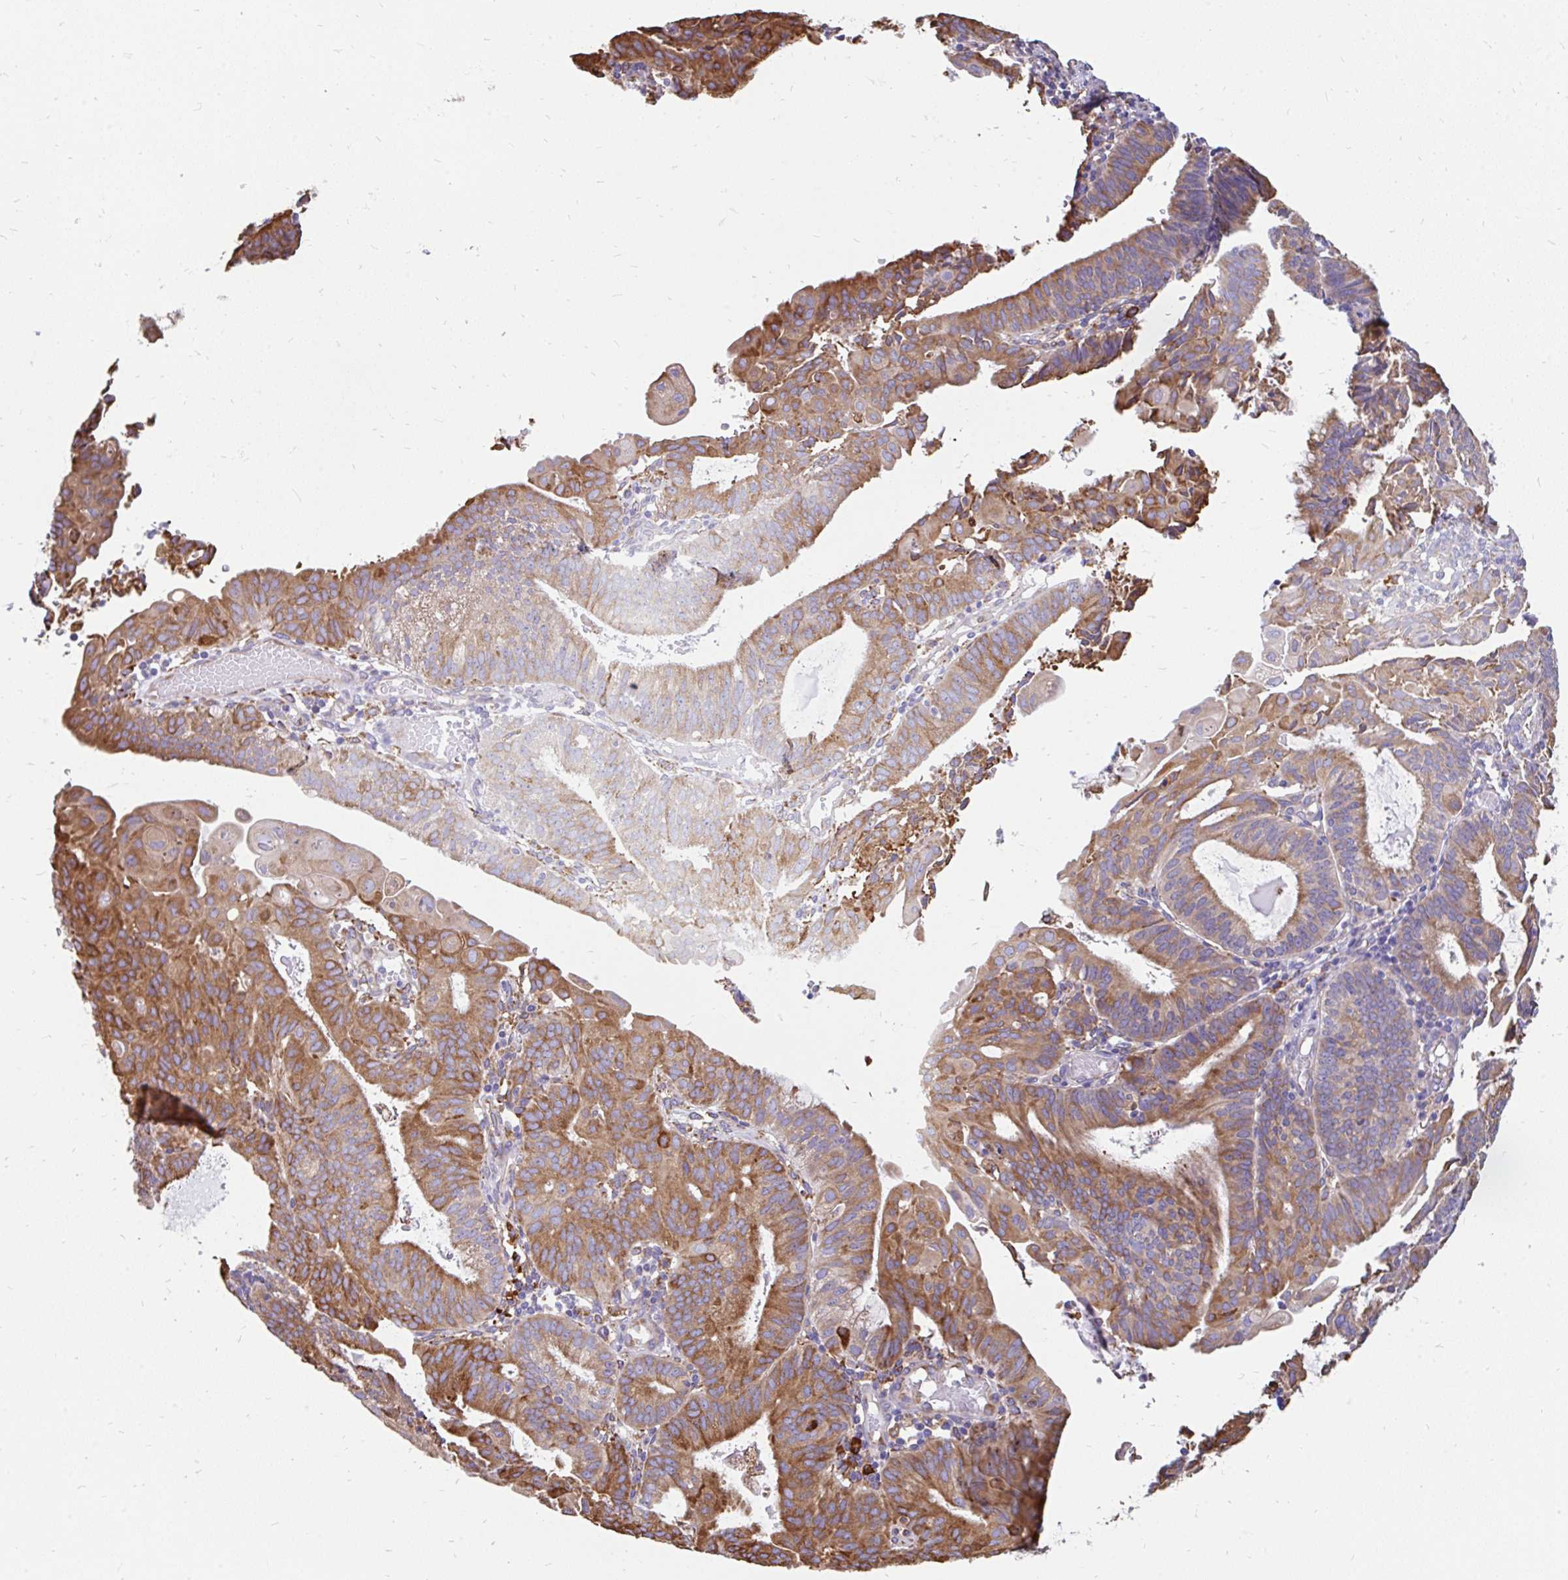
{"staining": {"intensity": "moderate", "quantity": ">75%", "location": "cytoplasmic/membranous"}, "tissue": "endometrial cancer", "cell_type": "Tumor cells", "image_type": "cancer", "snomed": [{"axis": "morphology", "description": "Adenocarcinoma, NOS"}, {"axis": "topography", "description": "Endometrium"}], "caption": "Brown immunohistochemical staining in endometrial cancer displays moderate cytoplasmic/membranous staining in about >75% of tumor cells.", "gene": "EML5", "patient": {"sex": "female", "age": 49}}